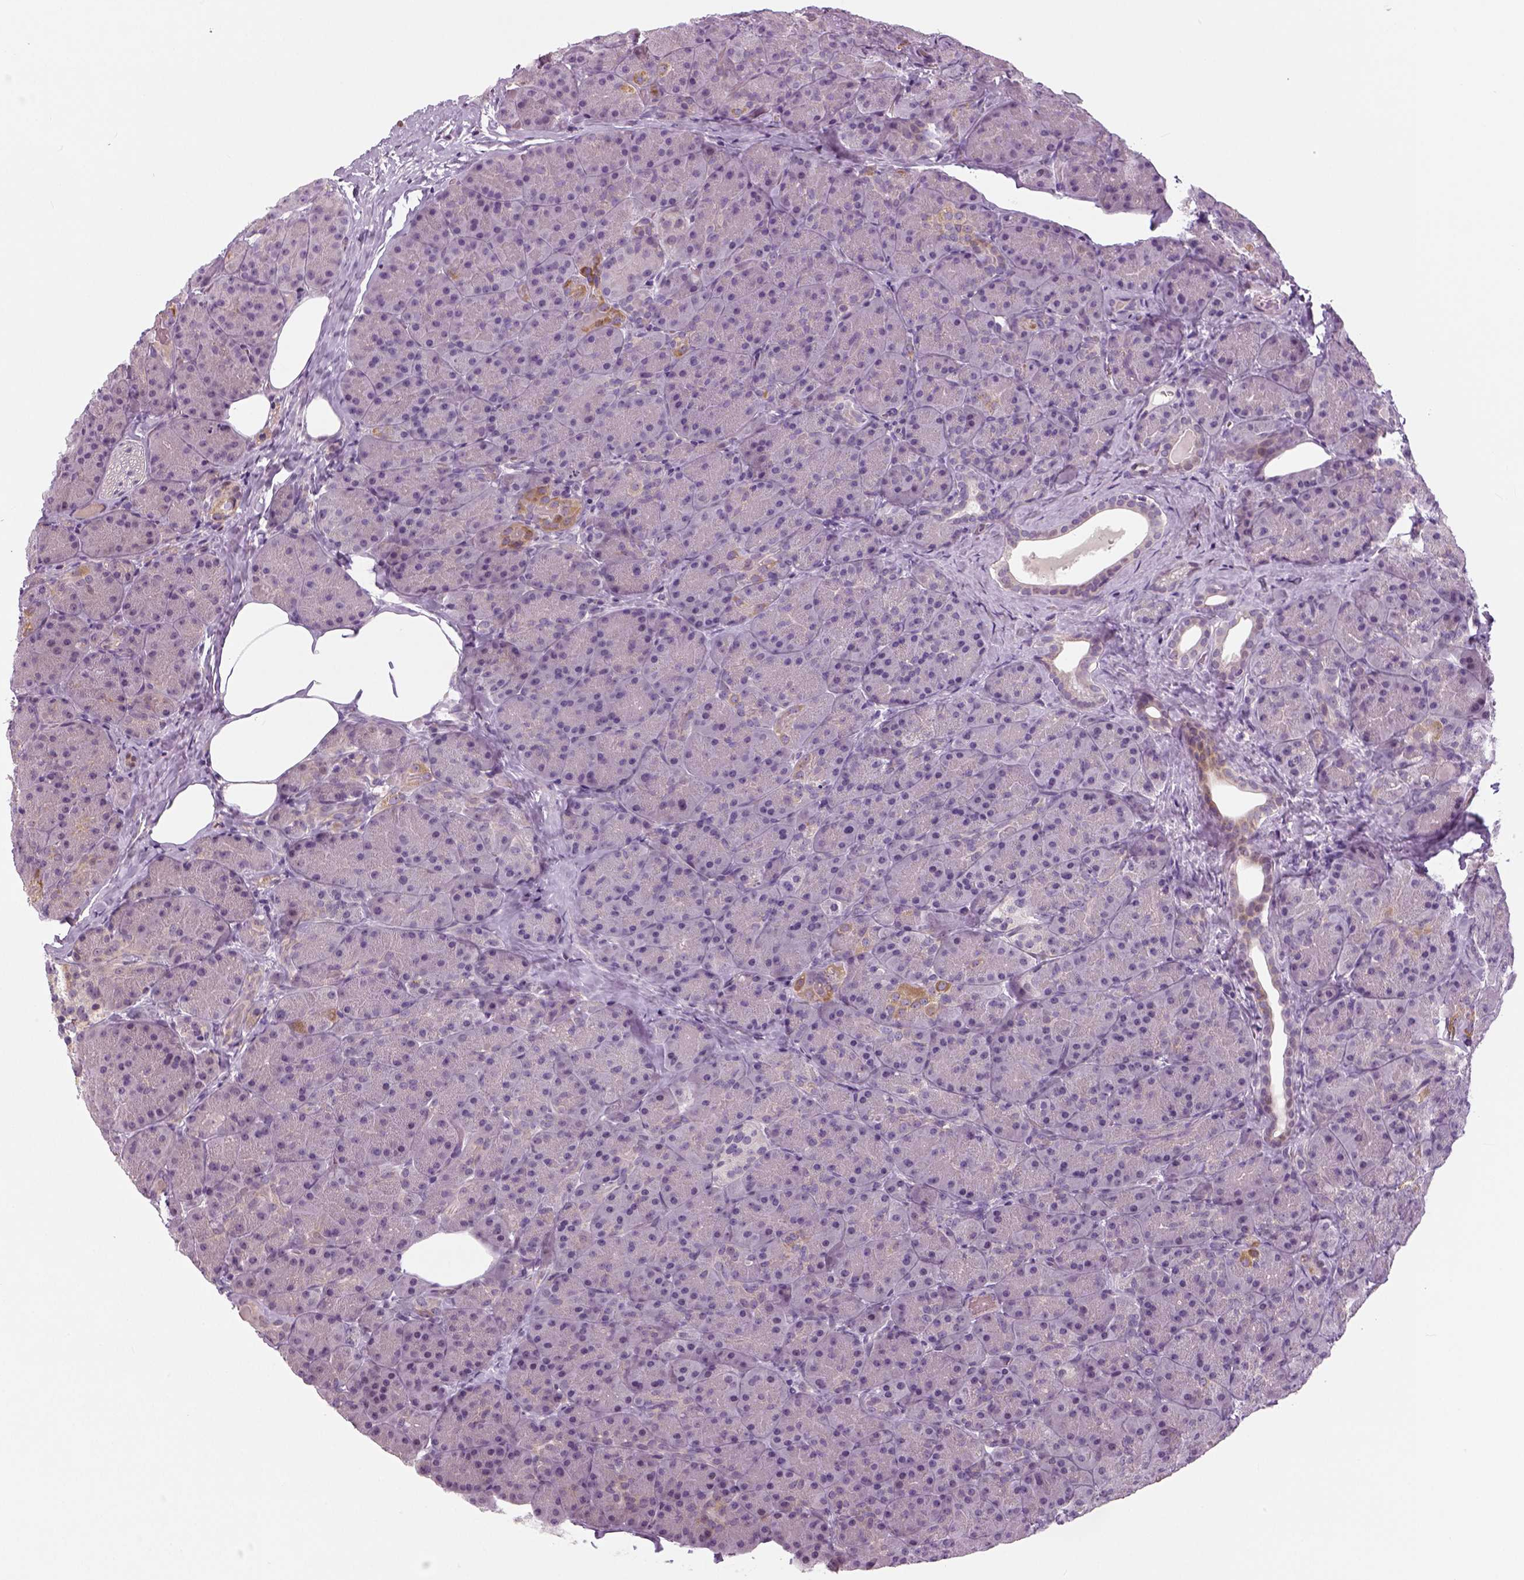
{"staining": {"intensity": "negative", "quantity": "none", "location": "none"}, "tissue": "pancreas", "cell_type": "Exocrine glandular cells", "image_type": "normal", "snomed": [{"axis": "morphology", "description": "Normal tissue, NOS"}, {"axis": "topography", "description": "Pancreas"}], "caption": "This image is of unremarkable pancreas stained with immunohistochemistry to label a protein in brown with the nuclei are counter-stained blue. There is no expression in exocrine glandular cells.", "gene": "NECAB1", "patient": {"sex": "male", "age": 57}}